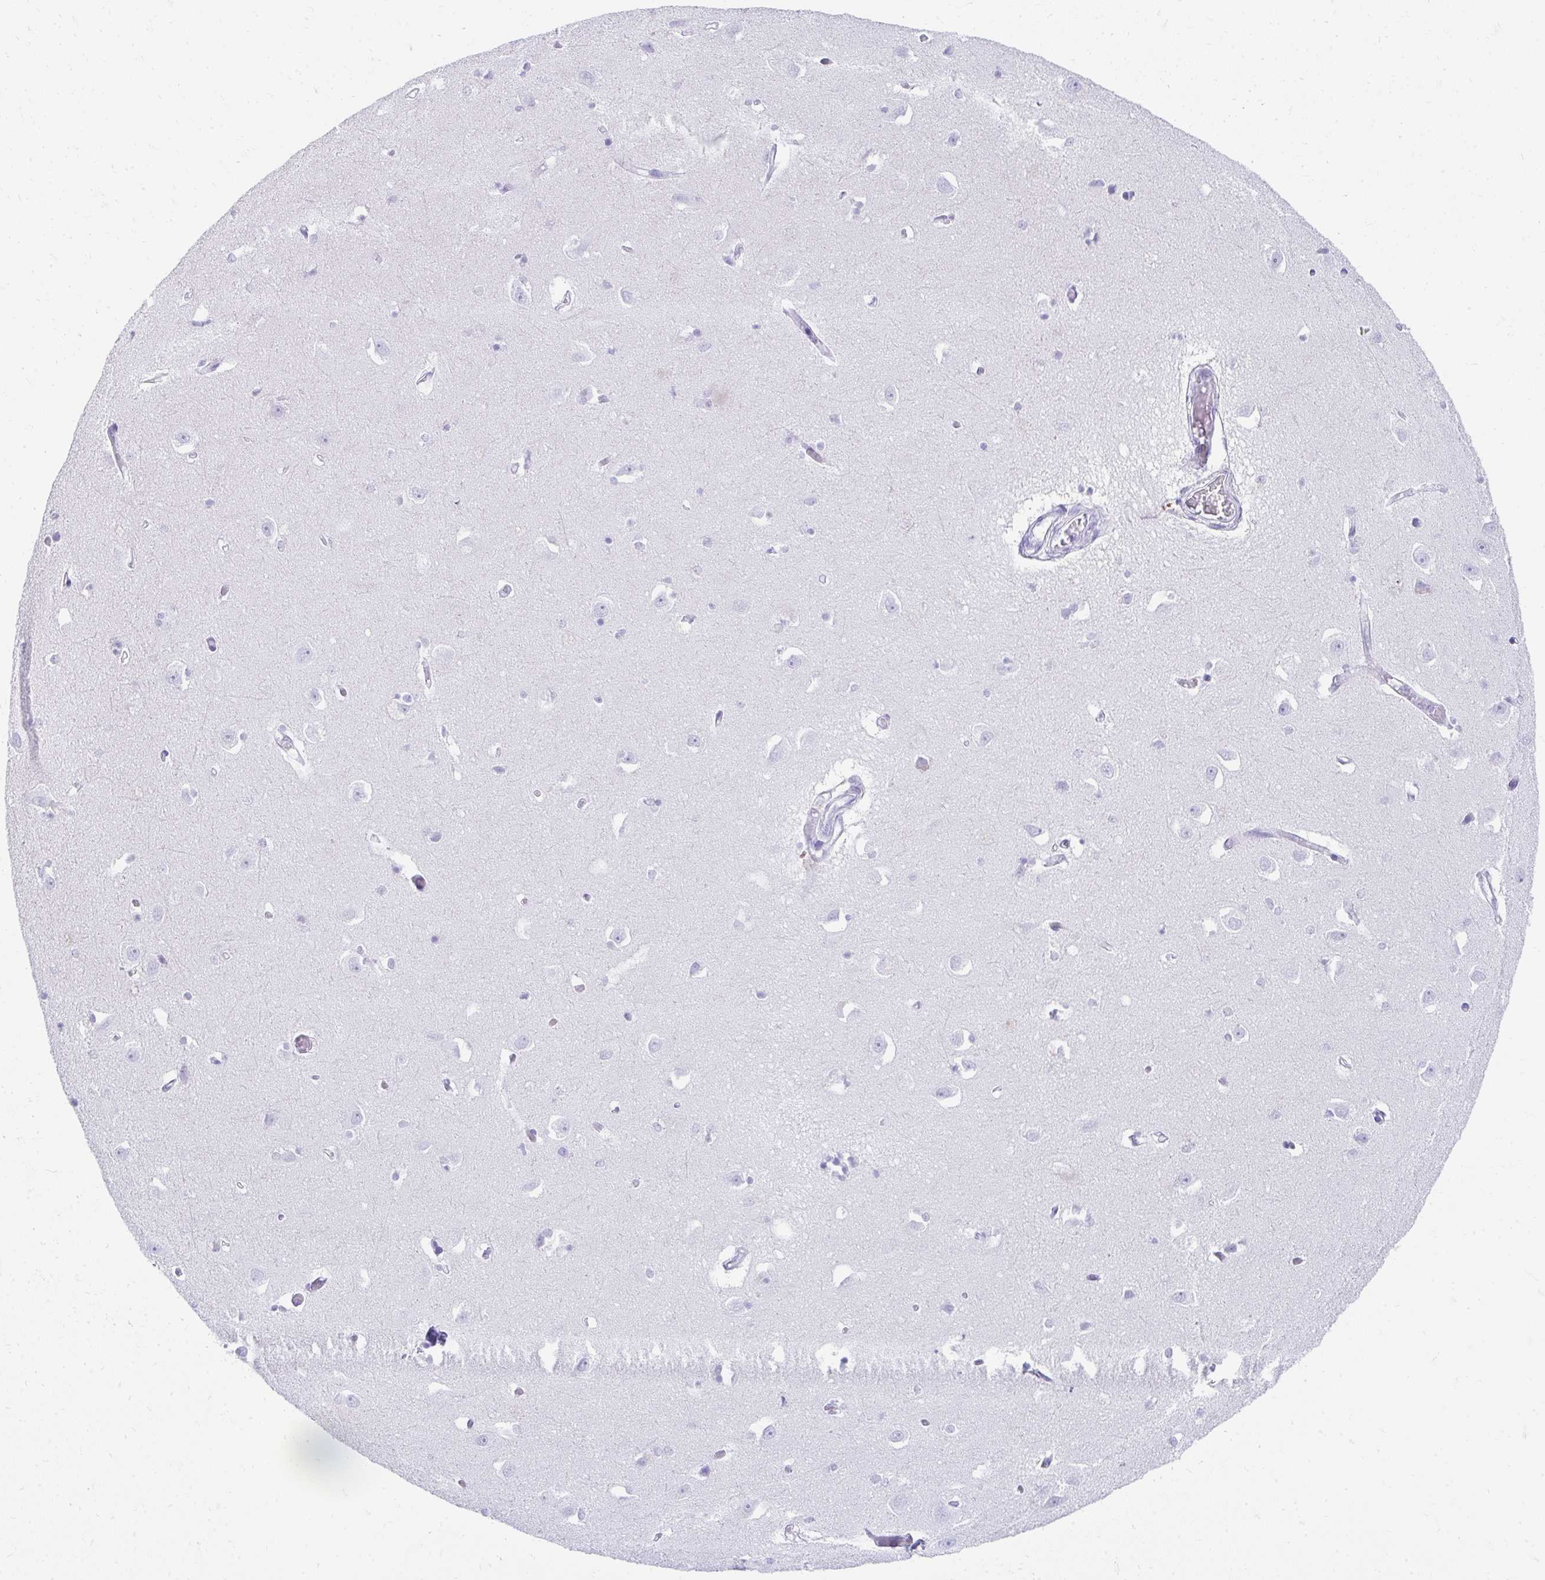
{"staining": {"intensity": "negative", "quantity": "none", "location": "none"}, "tissue": "caudate", "cell_type": "Glial cells", "image_type": "normal", "snomed": [{"axis": "morphology", "description": "Normal tissue, NOS"}, {"axis": "topography", "description": "Lateral ventricle wall"}, {"axis": "topography", "description": "Hippocampus"}], "caption": "Immunohistochemical staining of normal human caudate displays no significant positivity in glial cells.", "gene": "TNNT1", "patient": {"sex": "female", "age": 63}}